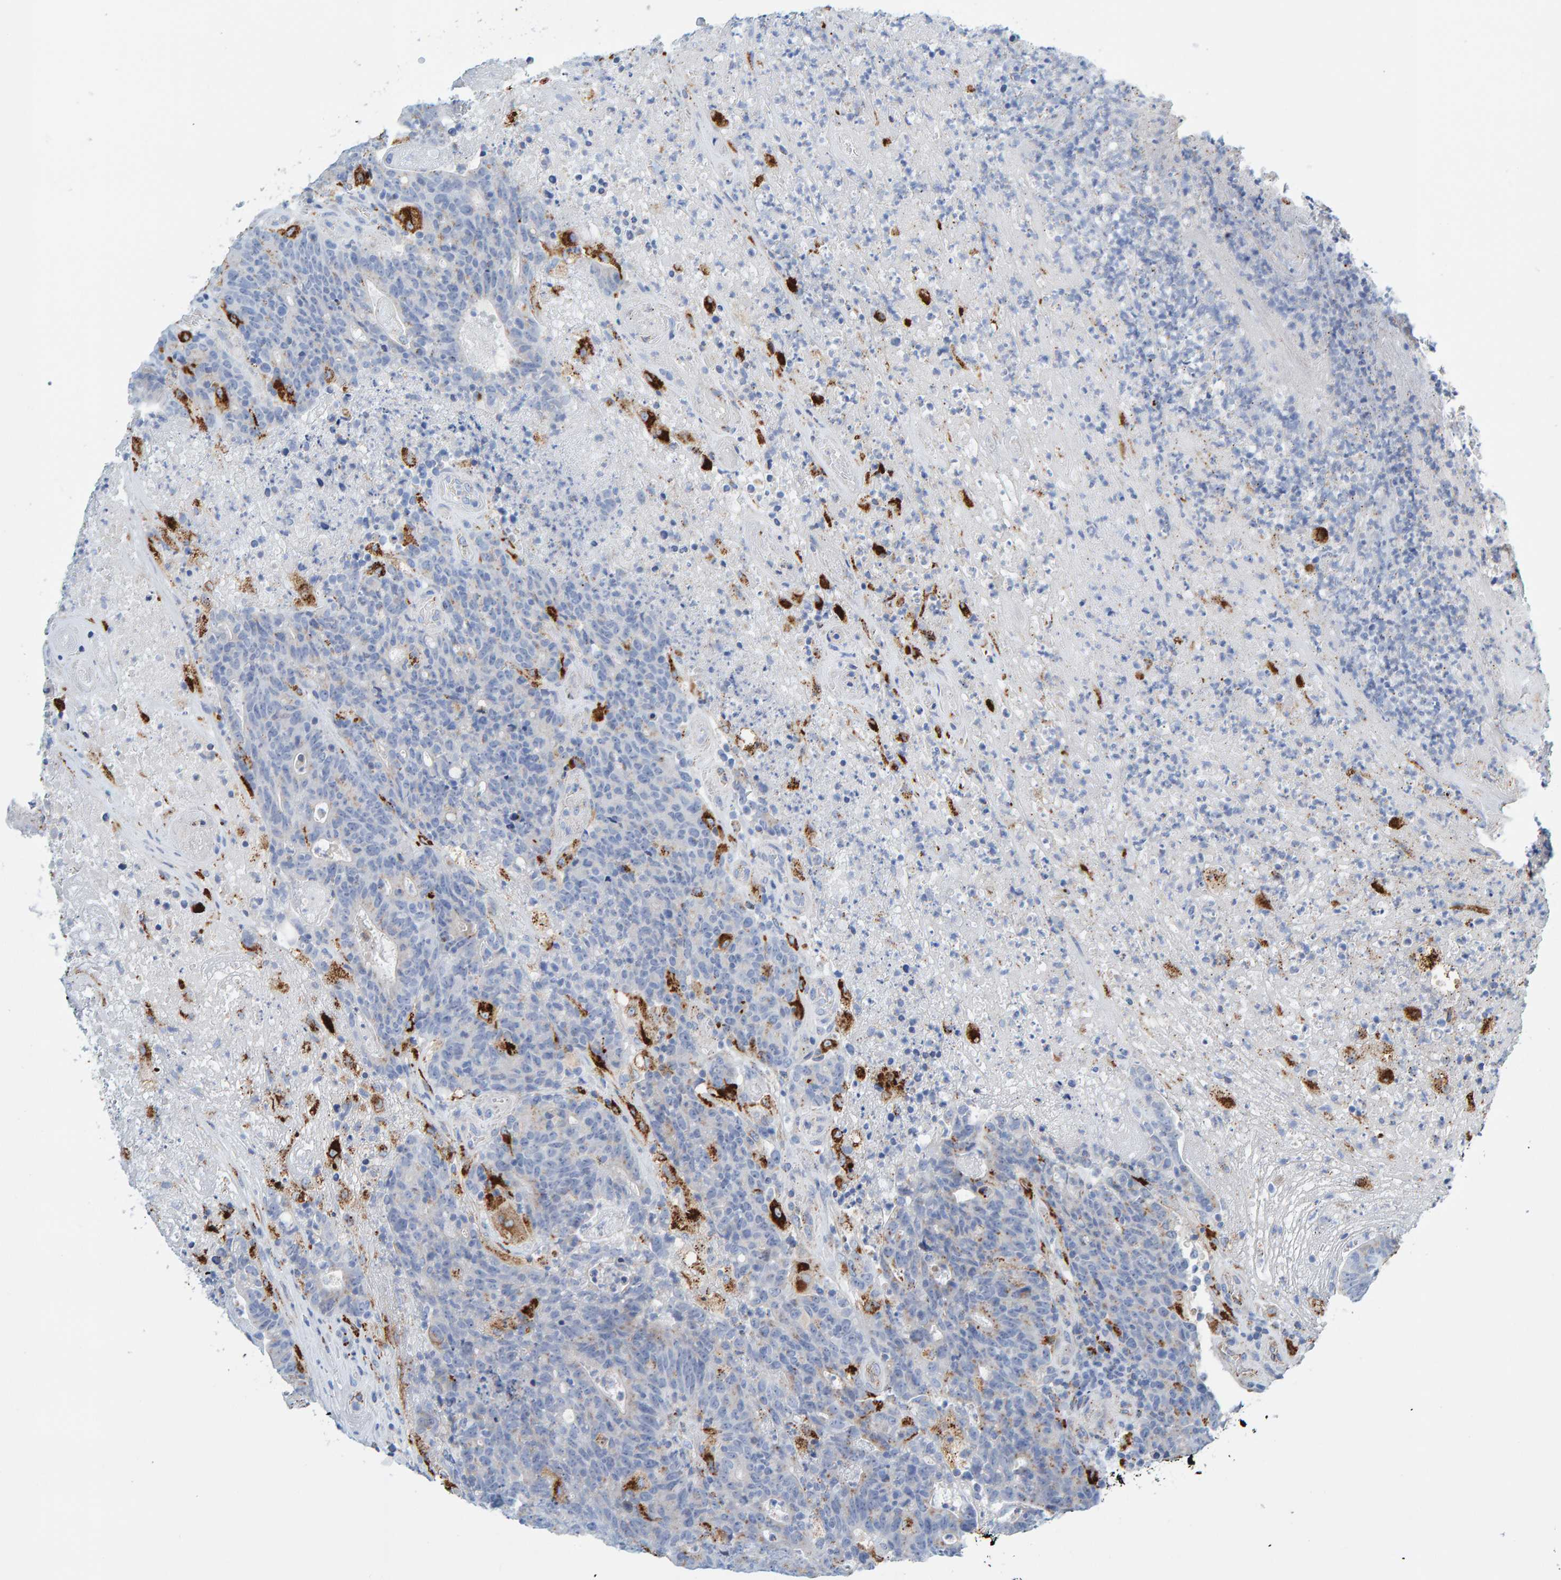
{"staining": {"intensity": "negative", "quantity": "none", "location": "none"}, "tissue": "colorectal cancer", "cell_type": "Tumor cells", "image_type": "cancer", "snomed": [{"axis": "morphology", "description": "Normal tissue, NOS"}, {"axis": "morphology", "description": "Adenocarcinoma, NOS"}, {"axis": "topography", "description": "Colon"}], "caption": "Immunohistochemical staining of adenocarcinoma (colorectal) shows no significant staining in tumor cells.", "gene": "BIN3", "patient": {"sex": "female", "age": 75}}